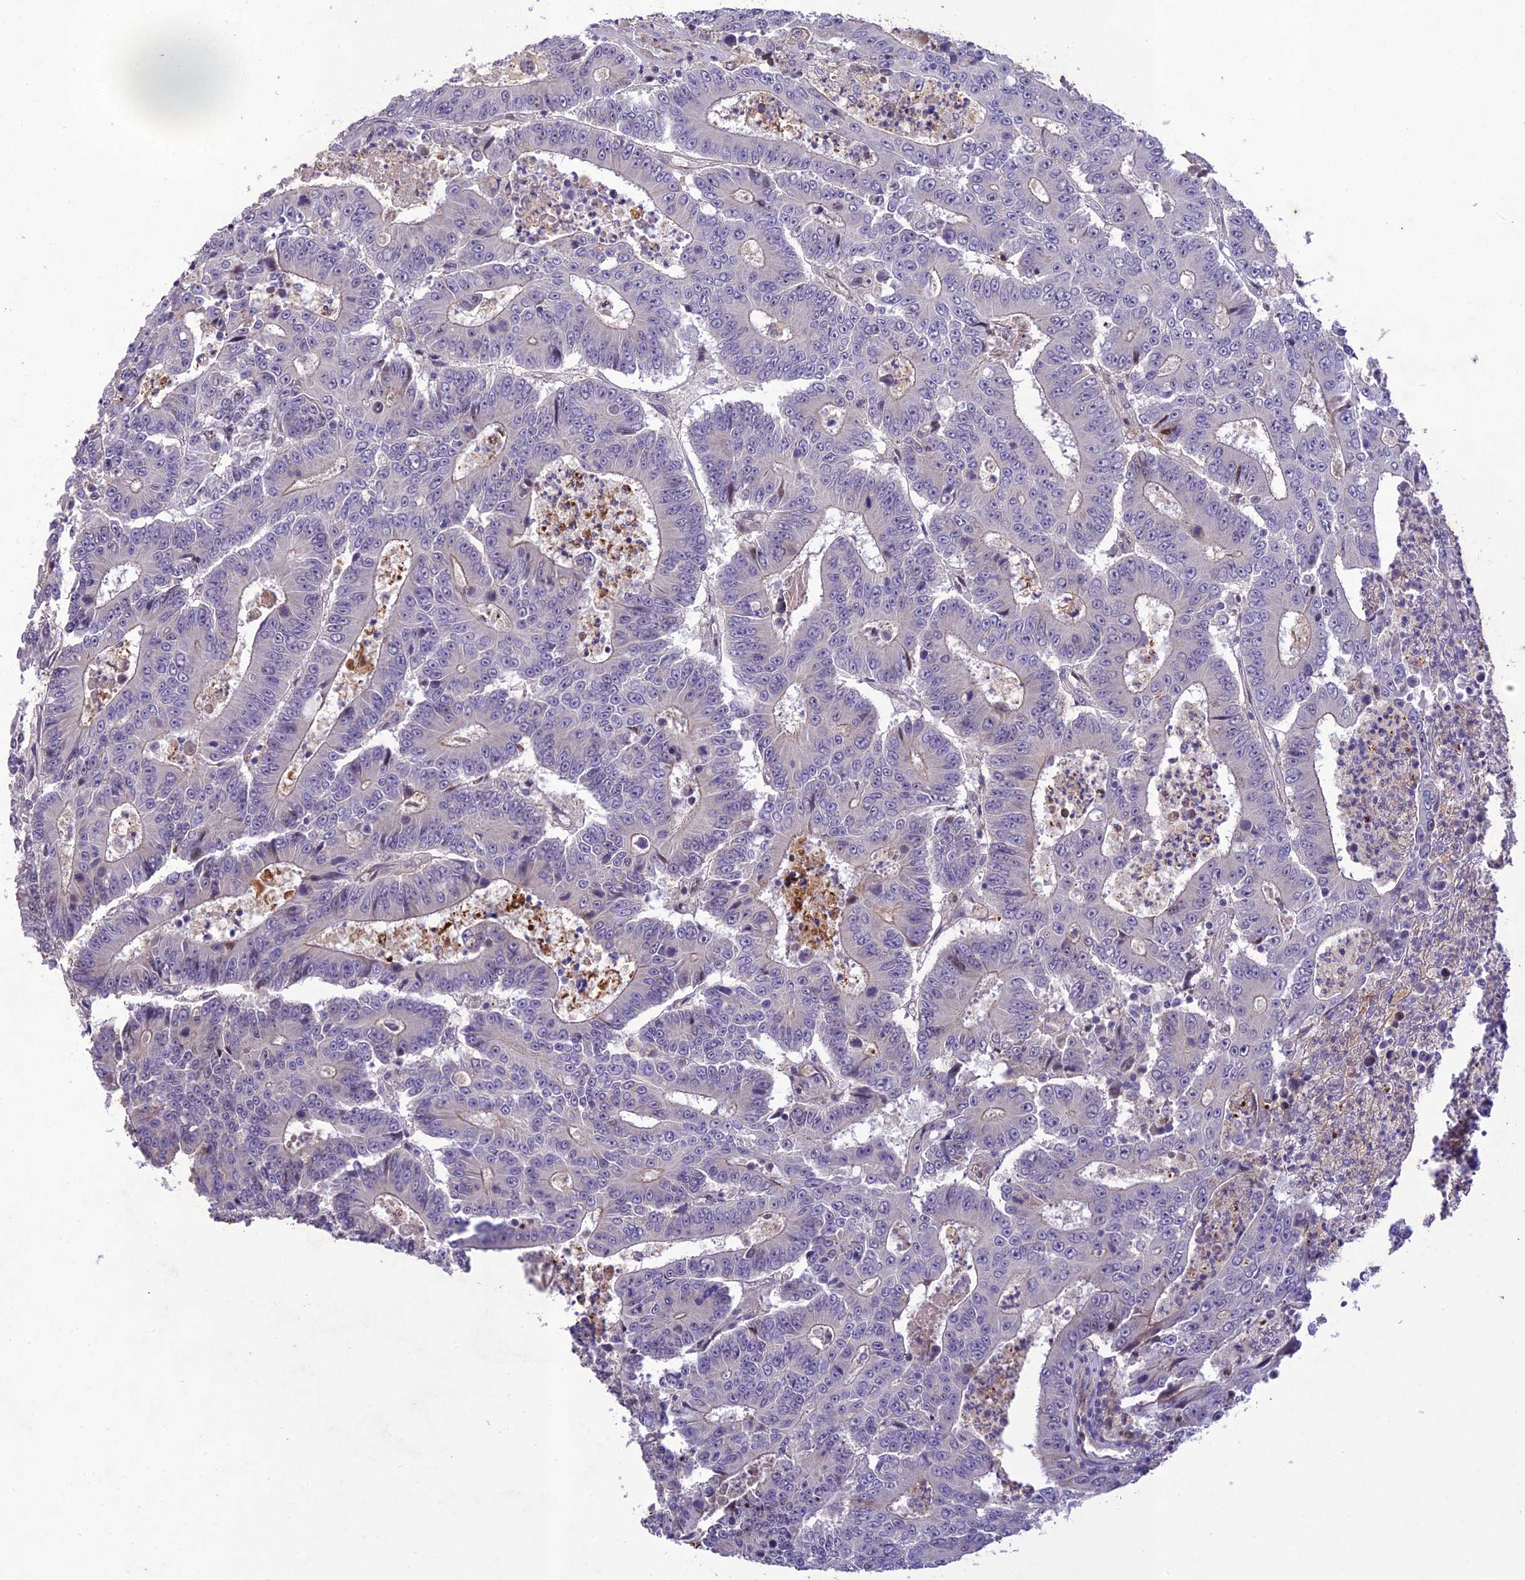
{"staining": {"intensity": "negative", "quantity": "none", "location": "none"}, "tissue": "colorectal cancer", "cell_type": "Tumor cells", "image_type": "cancer", "snomed": [{"axis": "morphology", "description": "Adenocarcinoma, NOS"}, {"axis": "topography", "description": "Colon"}], "caption": "The micrograph demonstrates no significant expression in tumor cells of adenocarcinoma (colorectal). (DAB immunohistochemistry, high magnification).", "gene": "ANKRD52", "patient": {"sex": "male", "age": 83}}